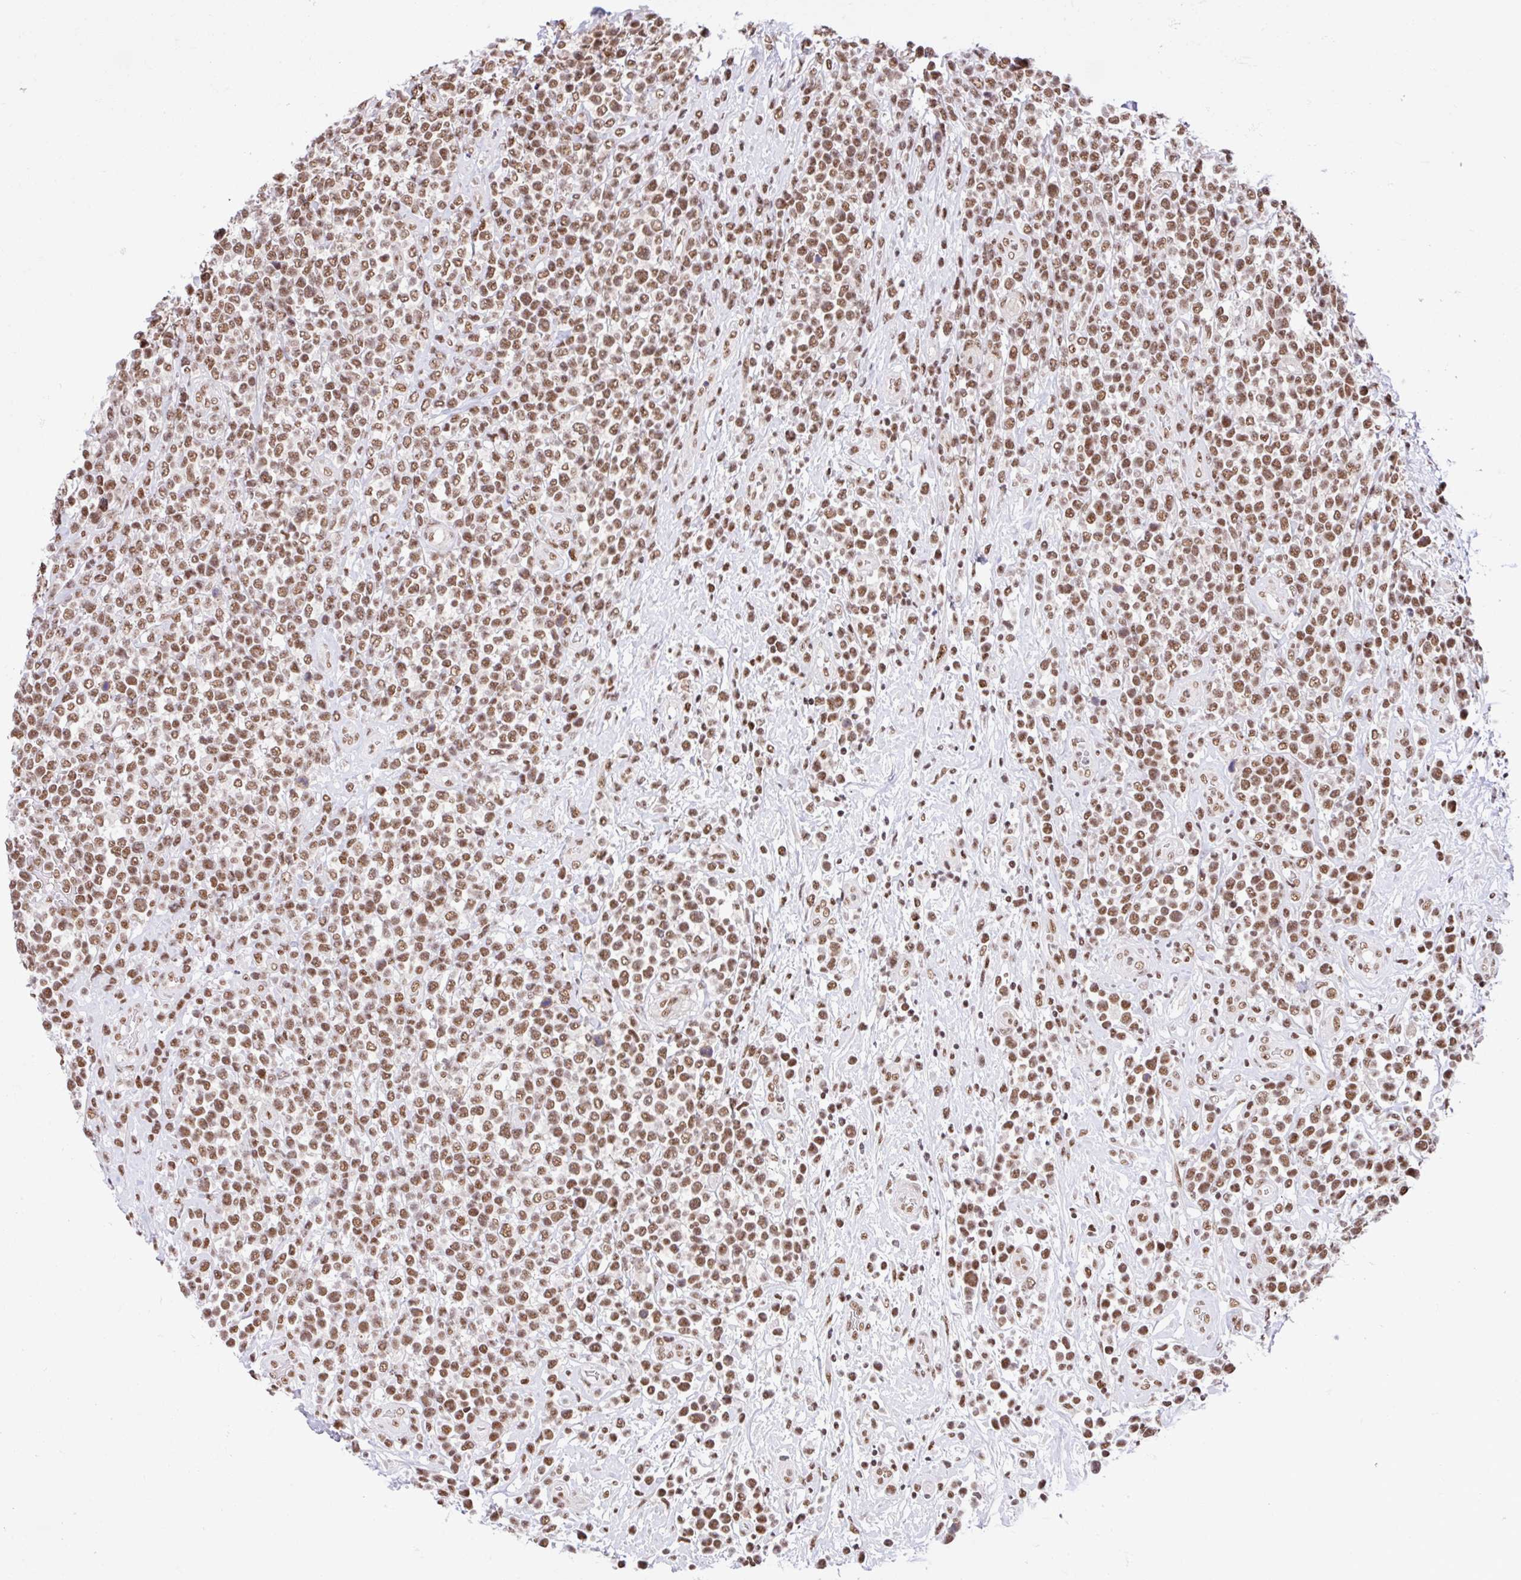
{"staining": {"intensity": "moderate", "quantity": ">75%", "location": "nuclear"}, "tissue": "lymphoma", "cell_type": "Tumor cells", "image_type": "cancer", "snomed": [{"axis": "morphology", "description": "Malignant lymphoma, non-Hodgkin's type, High grade"}, {"axis": "topography", "description": "Soft tissue"}], "caption": "IHC (DAB) staining of human lymphoma reveals moderate nuclear protein positivity in approximately >75% of tumor cells. Immunohistochemistry stains the protein in brown and the nuclei are stained blue.", "gene": "CCDC12", "patient": {"sex": "female", "age": 56}}